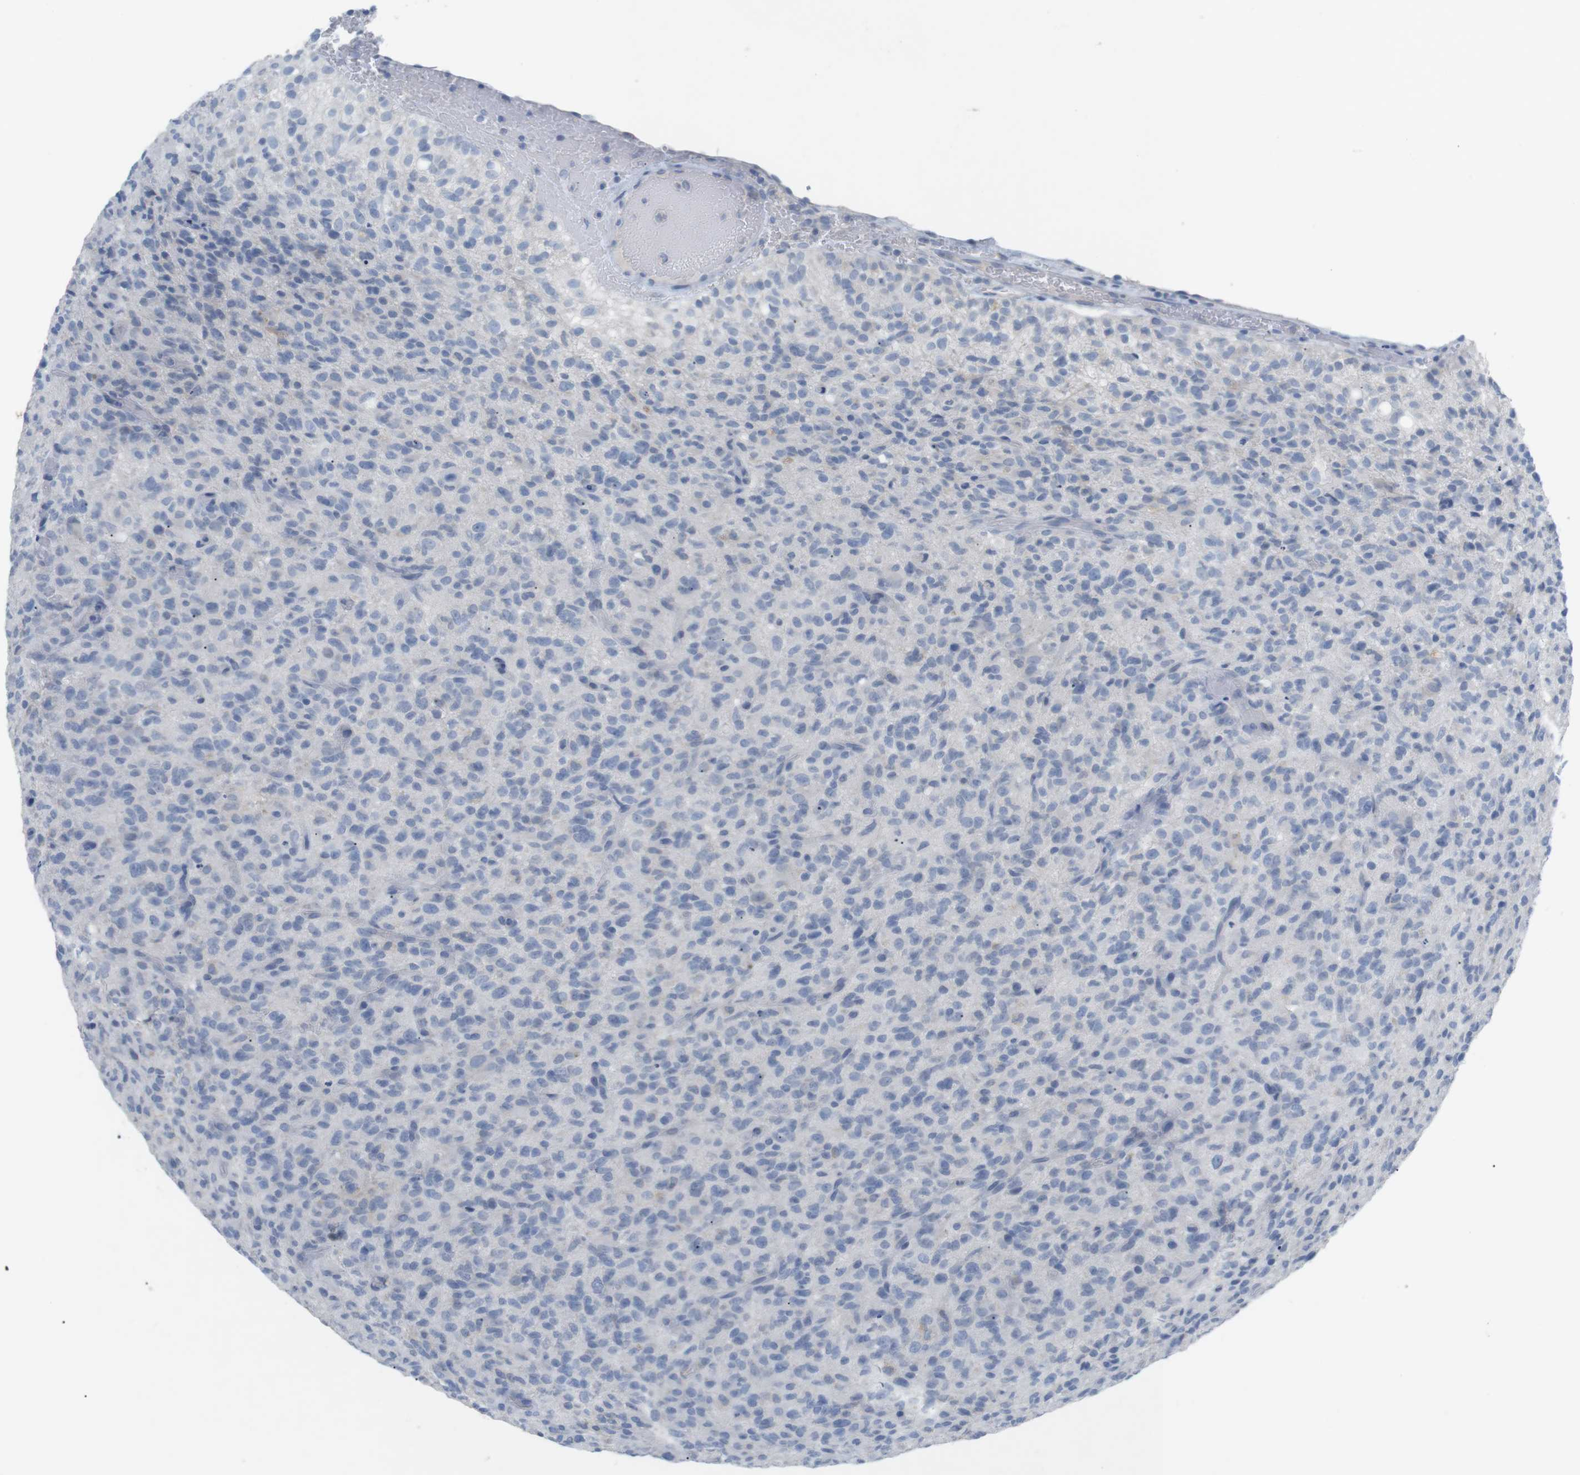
{"staining": {"intensity": "negative", "quantity": "none", "location": "none"}, "tissue": "glioma", "cell_type": "Tumor cells", "image_type": "cancer", "snomed": [{"axis": "morphology", "description": "Glioma, malignant, High grade"}, {"axis": "topography", "description": "Brain"}], "caption": "There is no significant positivity in tumor cells of glioma.", "gene": "HBG2", "patient": {"sex": "male", "age": 71}}